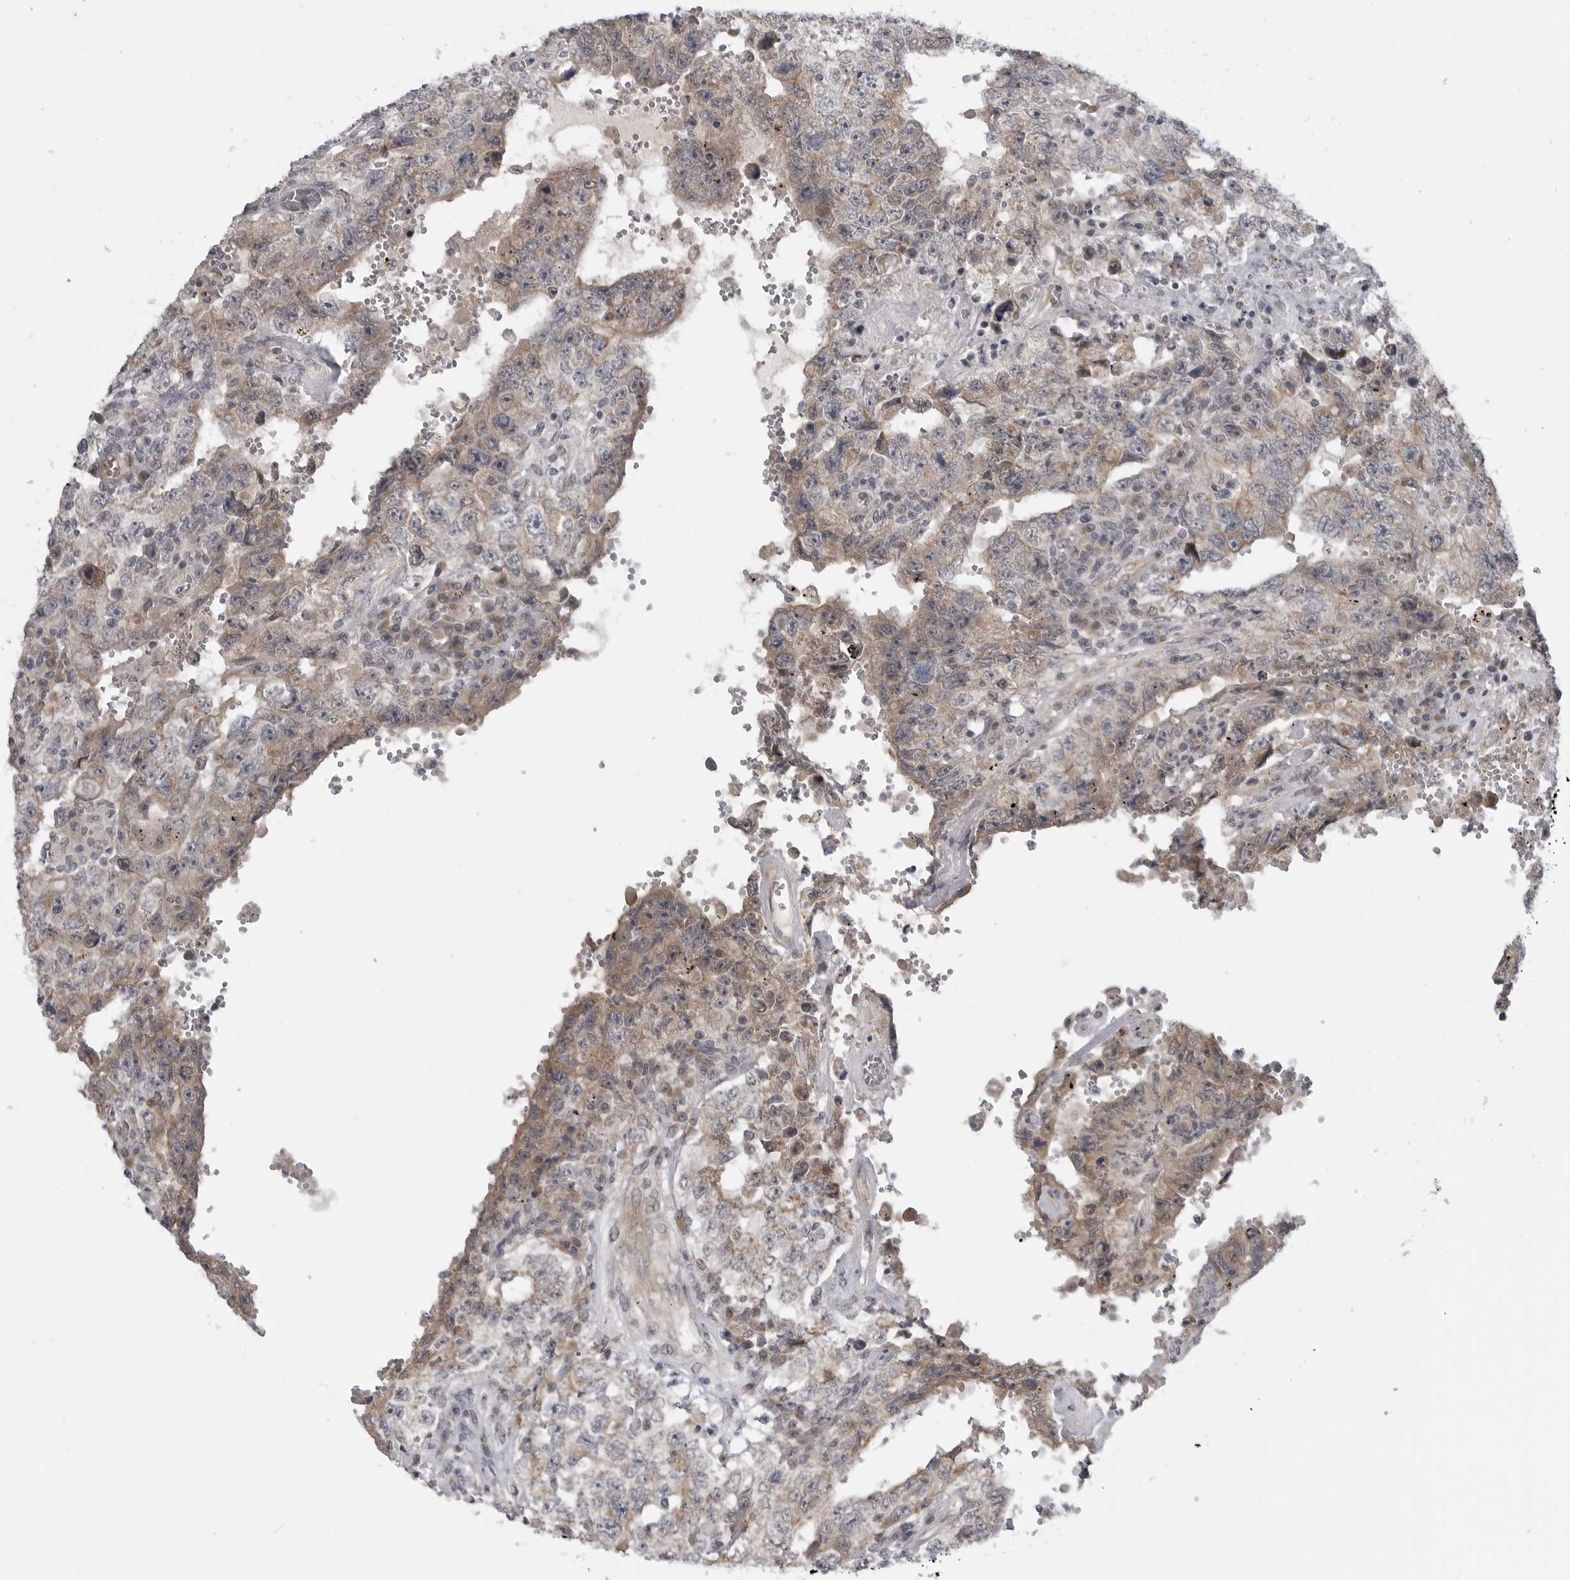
{"staining": {"intensity": "weak", "quantity": ">75%", "location": "cytoplasmic/membranous"}, "tissue": "testis cancer", "cell_type": "Tumor cells", "image_type": "cancer", "snomed": [{"axis": "morphology", "description": "Carcinoma, Embryonal, NOS"}, {"axis": "topography", "description": "Testis"}], "caption": "Brown immunohistochemical staining in human testis cancer (embryonal carcinoma) shows weak cytoplasmic/membranous positivity in about >75% of tumor cells.", "gene": "LRRC45", "patient": {"sex": "male", "age": 26}}